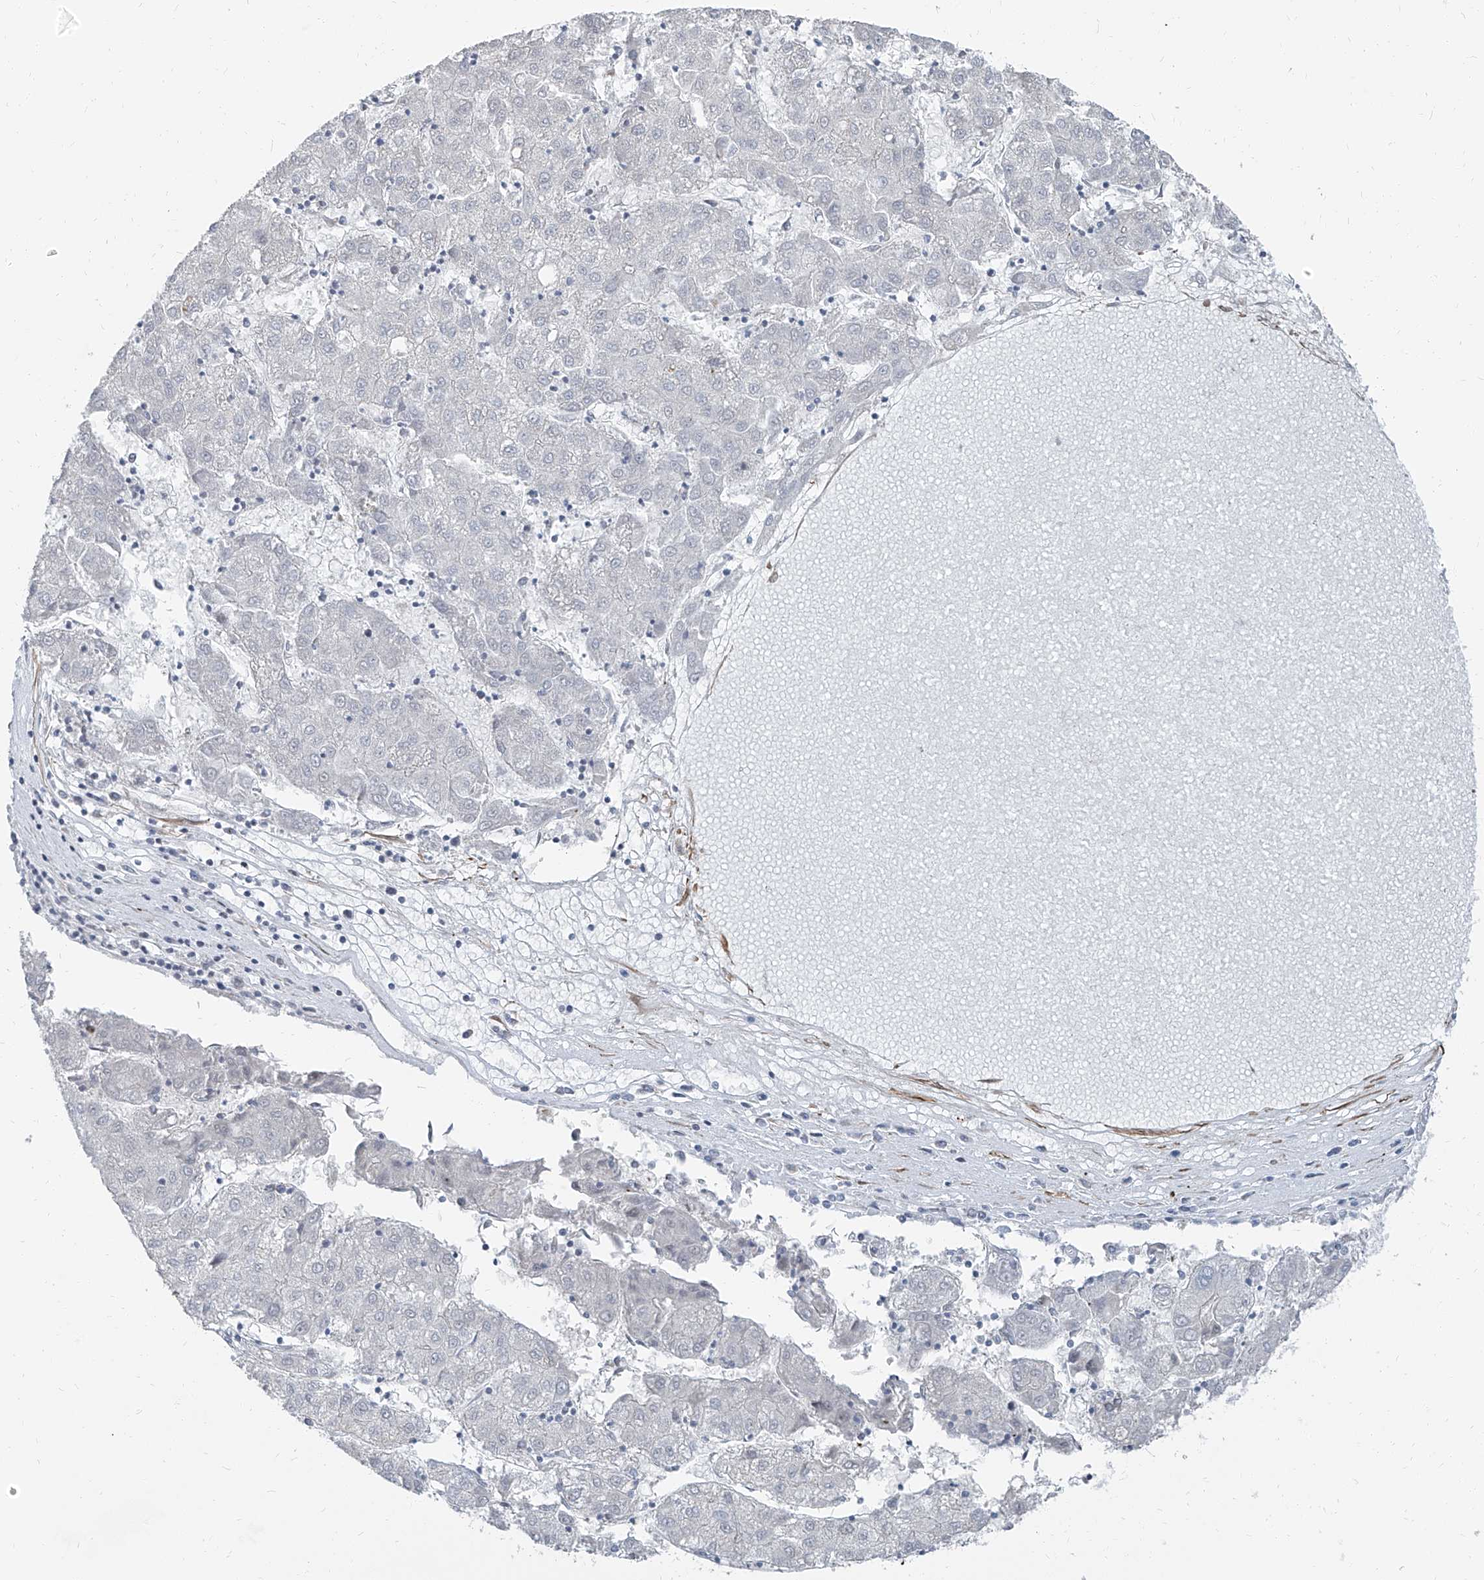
{"staining": {"intensity": "negative", "quantity": "none", "location": "none"}, "tissue": "liver cancer", "cell_type": "Tumor cells", "image_type": "cancer", "snomed": [{"axis": "morphology", "description": "Carcinoma, Hepatocellular, NOS"}, {"axis": "topography", "description": "Liver"}], "caption": "Immunohistochemical staining of human liver cancer demonstrates no significant staining in tumor cells. Nuclei are stained in blue.", "gene": "TXLNB", "patient": {"sex": "male", "age": 72}}